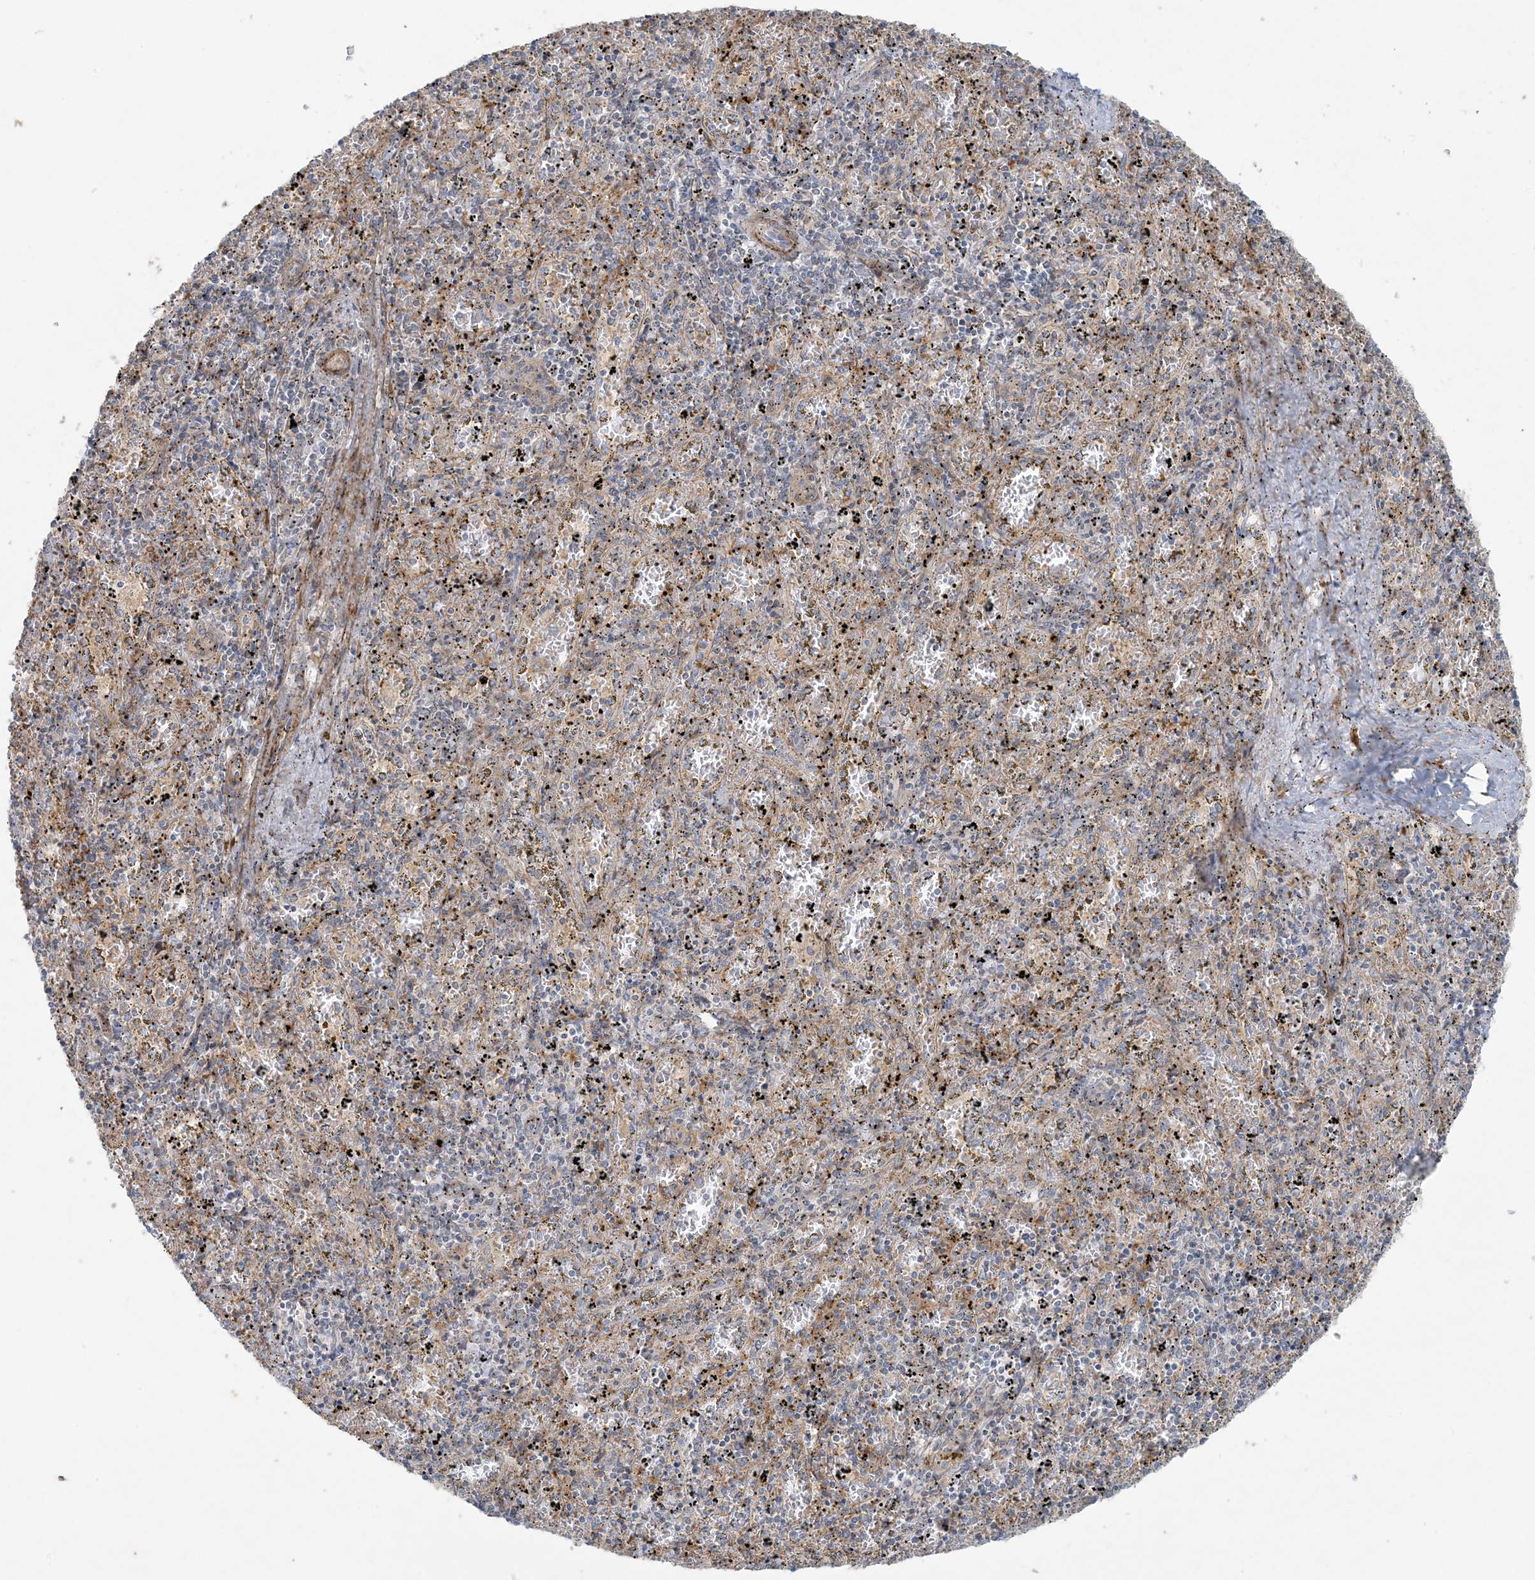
{"staining": {"intensity": "moderate", "quantity": "<25%", "location": "cytoplasmic/membranous"}, "tissue": "spleen", "cell_type": "Cells in red pulp", "image_type": "normal", "snomed": [{"axis": "morphology", "description": "Normal tissue, NOS"}, {"axis": "topography", "description": "Spleen"}], "caption": "Normal spleen exhibits moderate cytoplasmic/membranous expression in approximately <25% of cells in red pulp Using DAB (brown) and hematoxylin (blue) stains, captured at high magnification using brightfield microscopy..", "gene": "PIK3R4", "patient": {"sex": "male", "age": 11}}